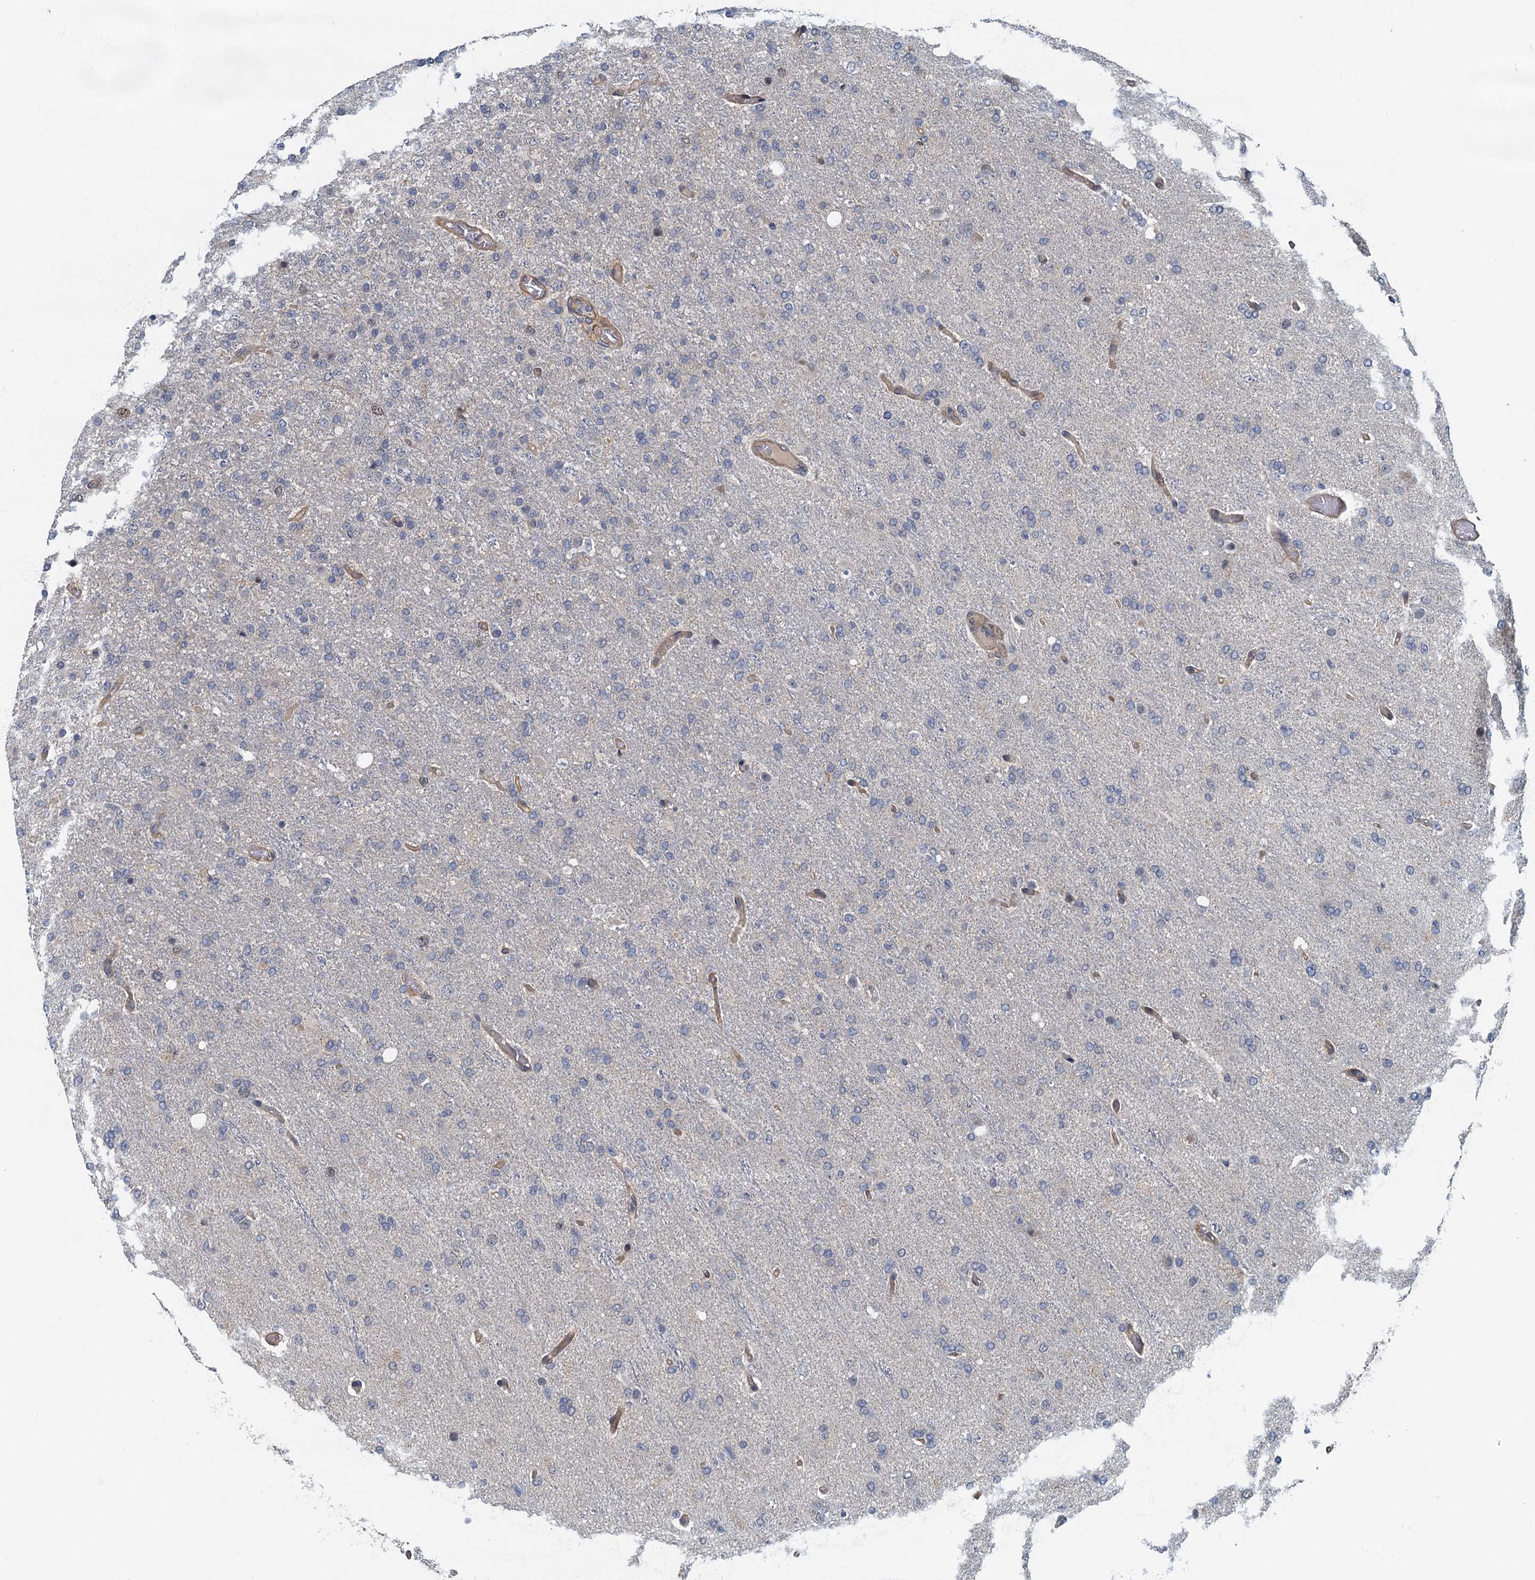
{"staining": {"intensity": "negative", "quantity": "none", "location": "none"}, "tissue": "glioma", "cell_type": "Tumor cells", "image_type": "cancer", "snomed": [{"axis": "morphology", "description": "Glioma, malignant, High grade"}, {"axis": "topography", "description": "Brain"}], "caption": "Immunohistochemistry (IHC) photomicrograph of neoplastic tissue: glioma stained with DAB (3,3'-diaminobenzidine) reveals no significant protein expression in tumor cells.", "gene": "CKAP2L", "patient": {"sex": "female", "age": 74}}